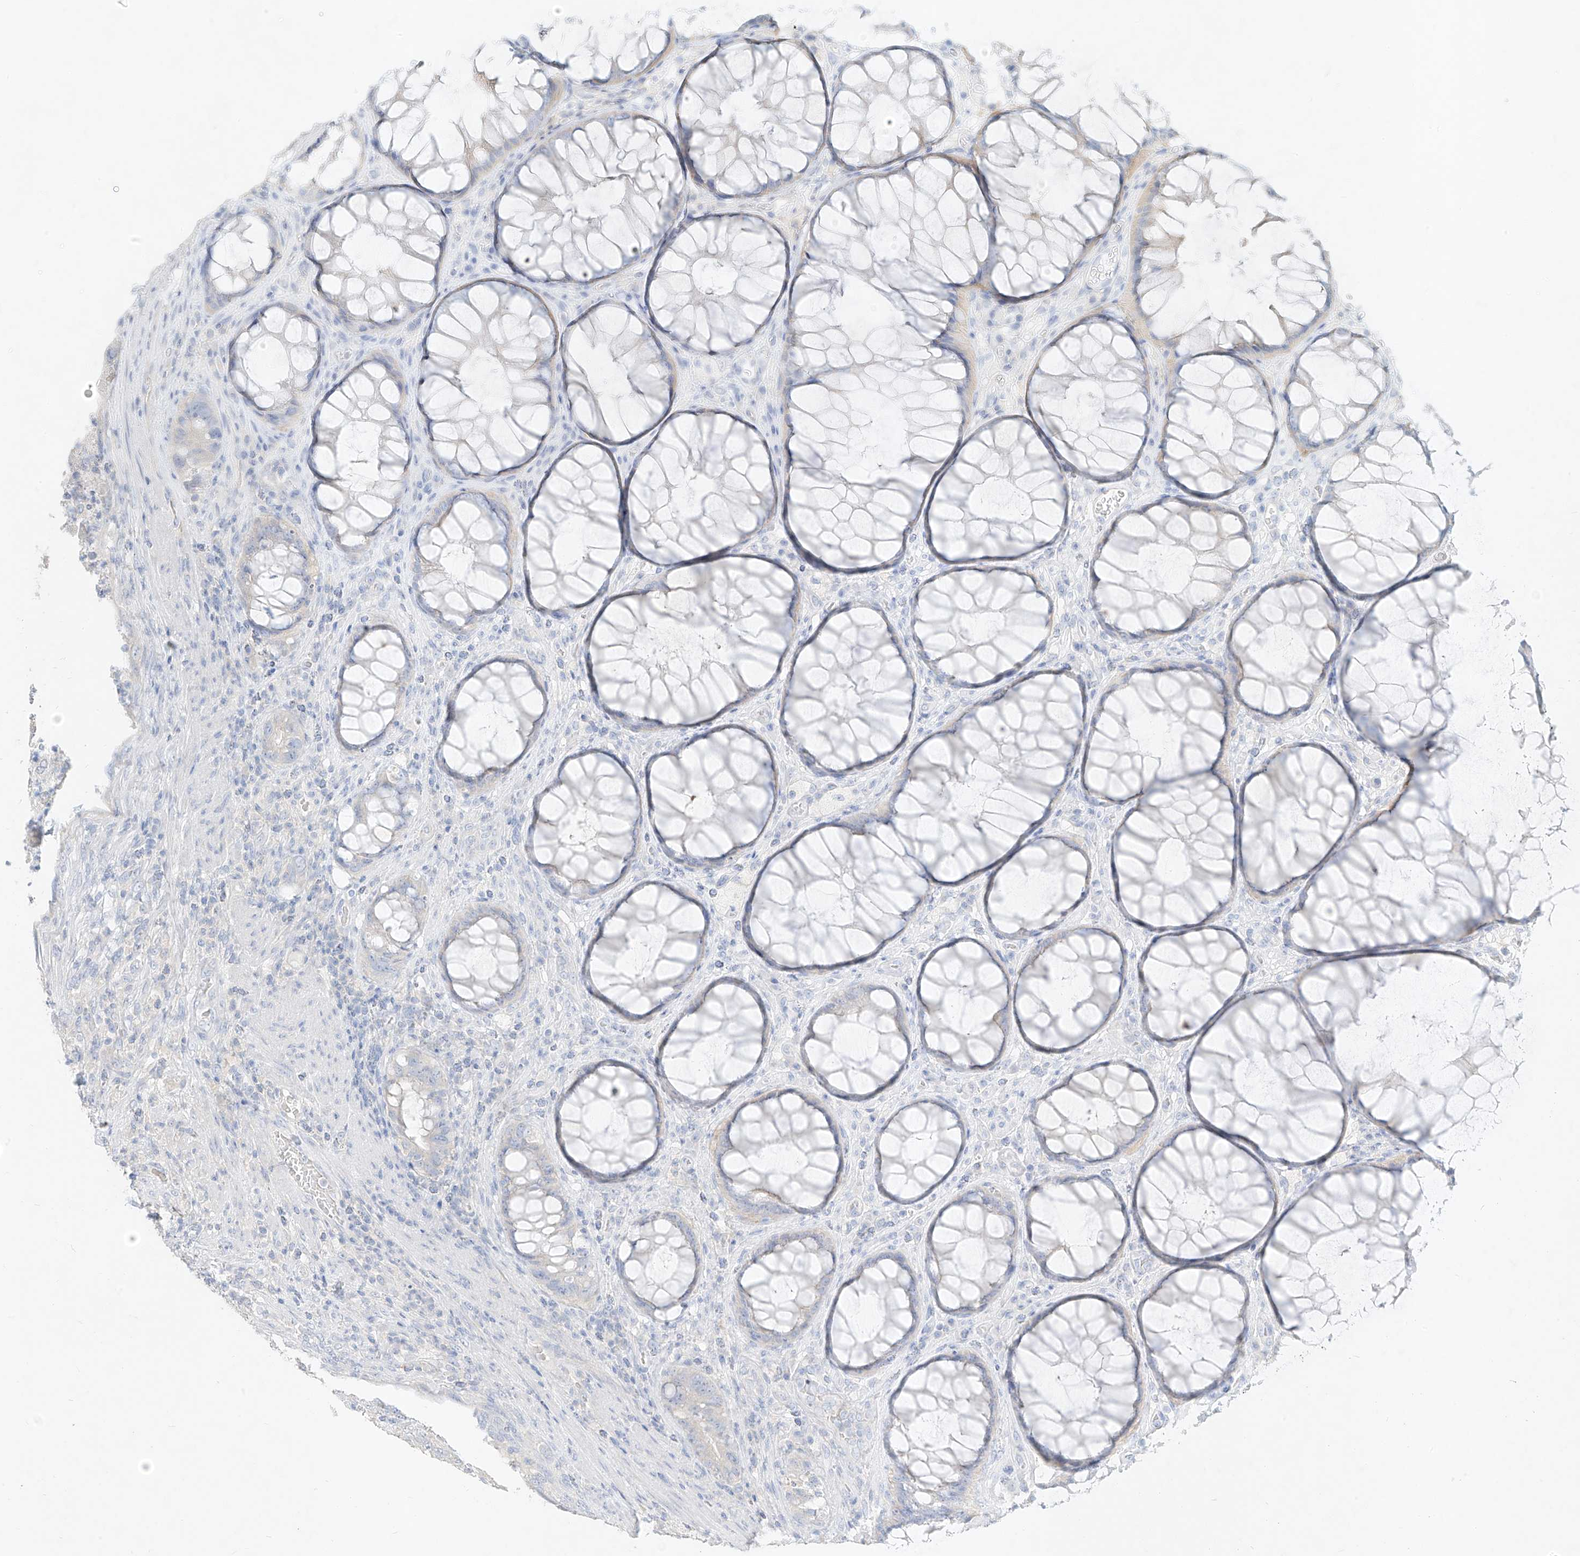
{"staining": {"intensity": "negative", "quantity": "none", "location": "none"}, "tissue": "colorectal cancer", "cell_type": "Tumor cells", "image_type": "cancer", "snomed": [{"axis": "morphology", "description": "Adenocarcinoma, NOS"}, {"axis": "topography", "description": "Rectum"}], "caption": "IHC of colorectal adenocarcinoma shows no staining in tumor cells. The staining was performed using DAB to visualize the protein expression in brown, while the nuclei were stained in blue with hematoxylin (Magnification: 20x).", "gene": "ZZEF1", "patient": {"sex": "male", "age": 63}}